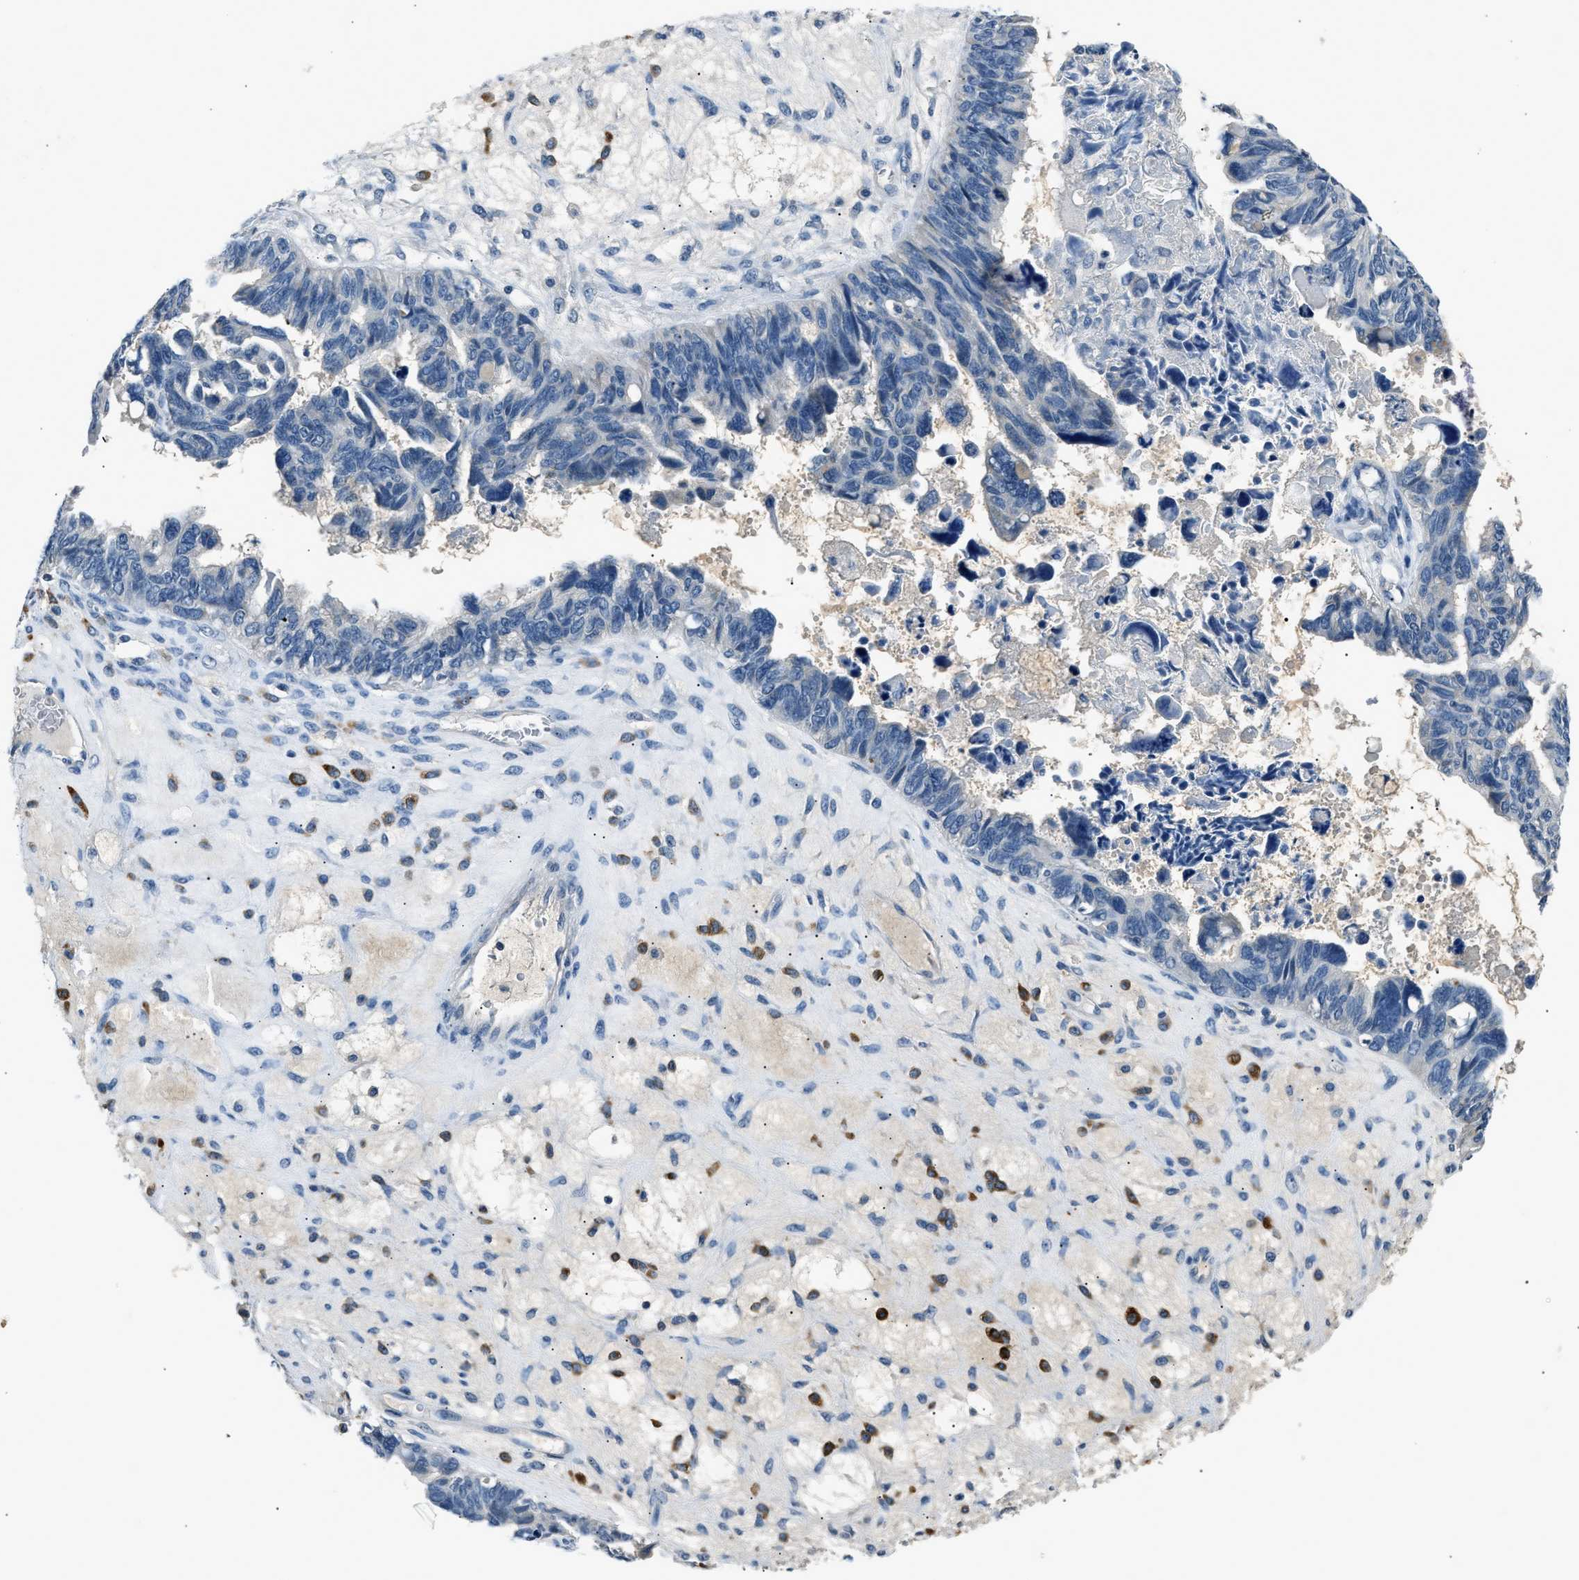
{"staining": {"intensity": "negative", "quantity": "none", "location": "none"}, "tissue": "ovarian cancer", "cell_type": "Tumor cells", "image_type": "cancer", "snomed": [{"axis": "morphology", "description": "Cystadenocarcinoma, serous, NOS"}, {"axis": "topography", "description": "Ovary"}], "caption": "This is an IHC micrograph of ovarian cancer (serous cystadenocarcinoma). There is no expression in tumor cells.", "gene": "INHA", "patient": {"sex": "female", "age": 79}}